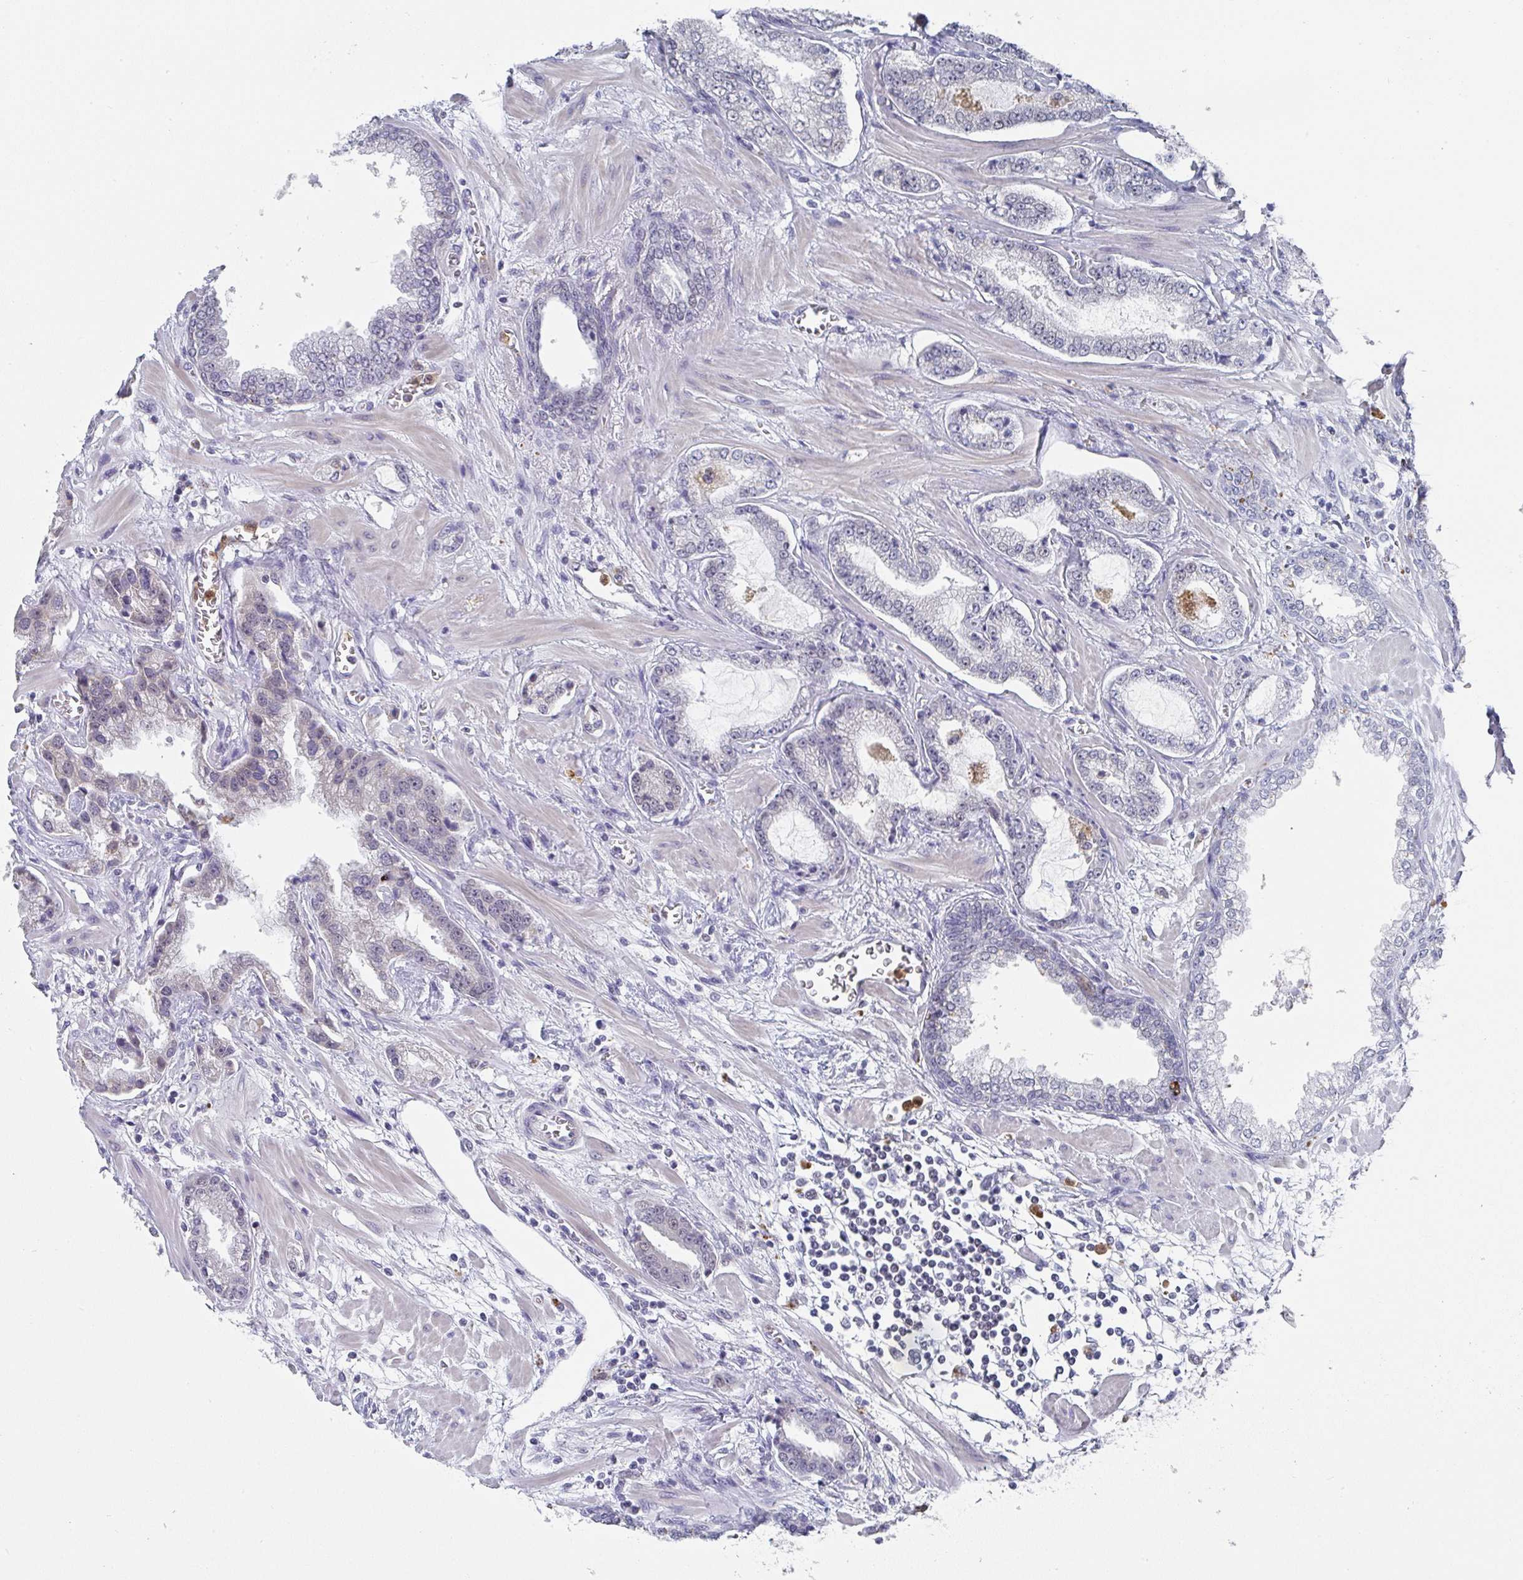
{"staining": {"intensity": "weak", "quantity": "<25%", "location": "nuclear"}, "tissue": "prostate cancer", "cell_type": "Tumor cells", "image_type": "cancer", "snomed": [{"axis": "morphology", "description": "Adenocarcinoma, Low grade"}, {"axis": "topography", "description": "Prostate"}], "caption": "IHC image of prostate adenocarcinoma (low-grade) stained for a protein (brown), which reveals no expression in tumor cells.", "gene": "NCF1", "patient": {"sex": "male", "age": 62}}